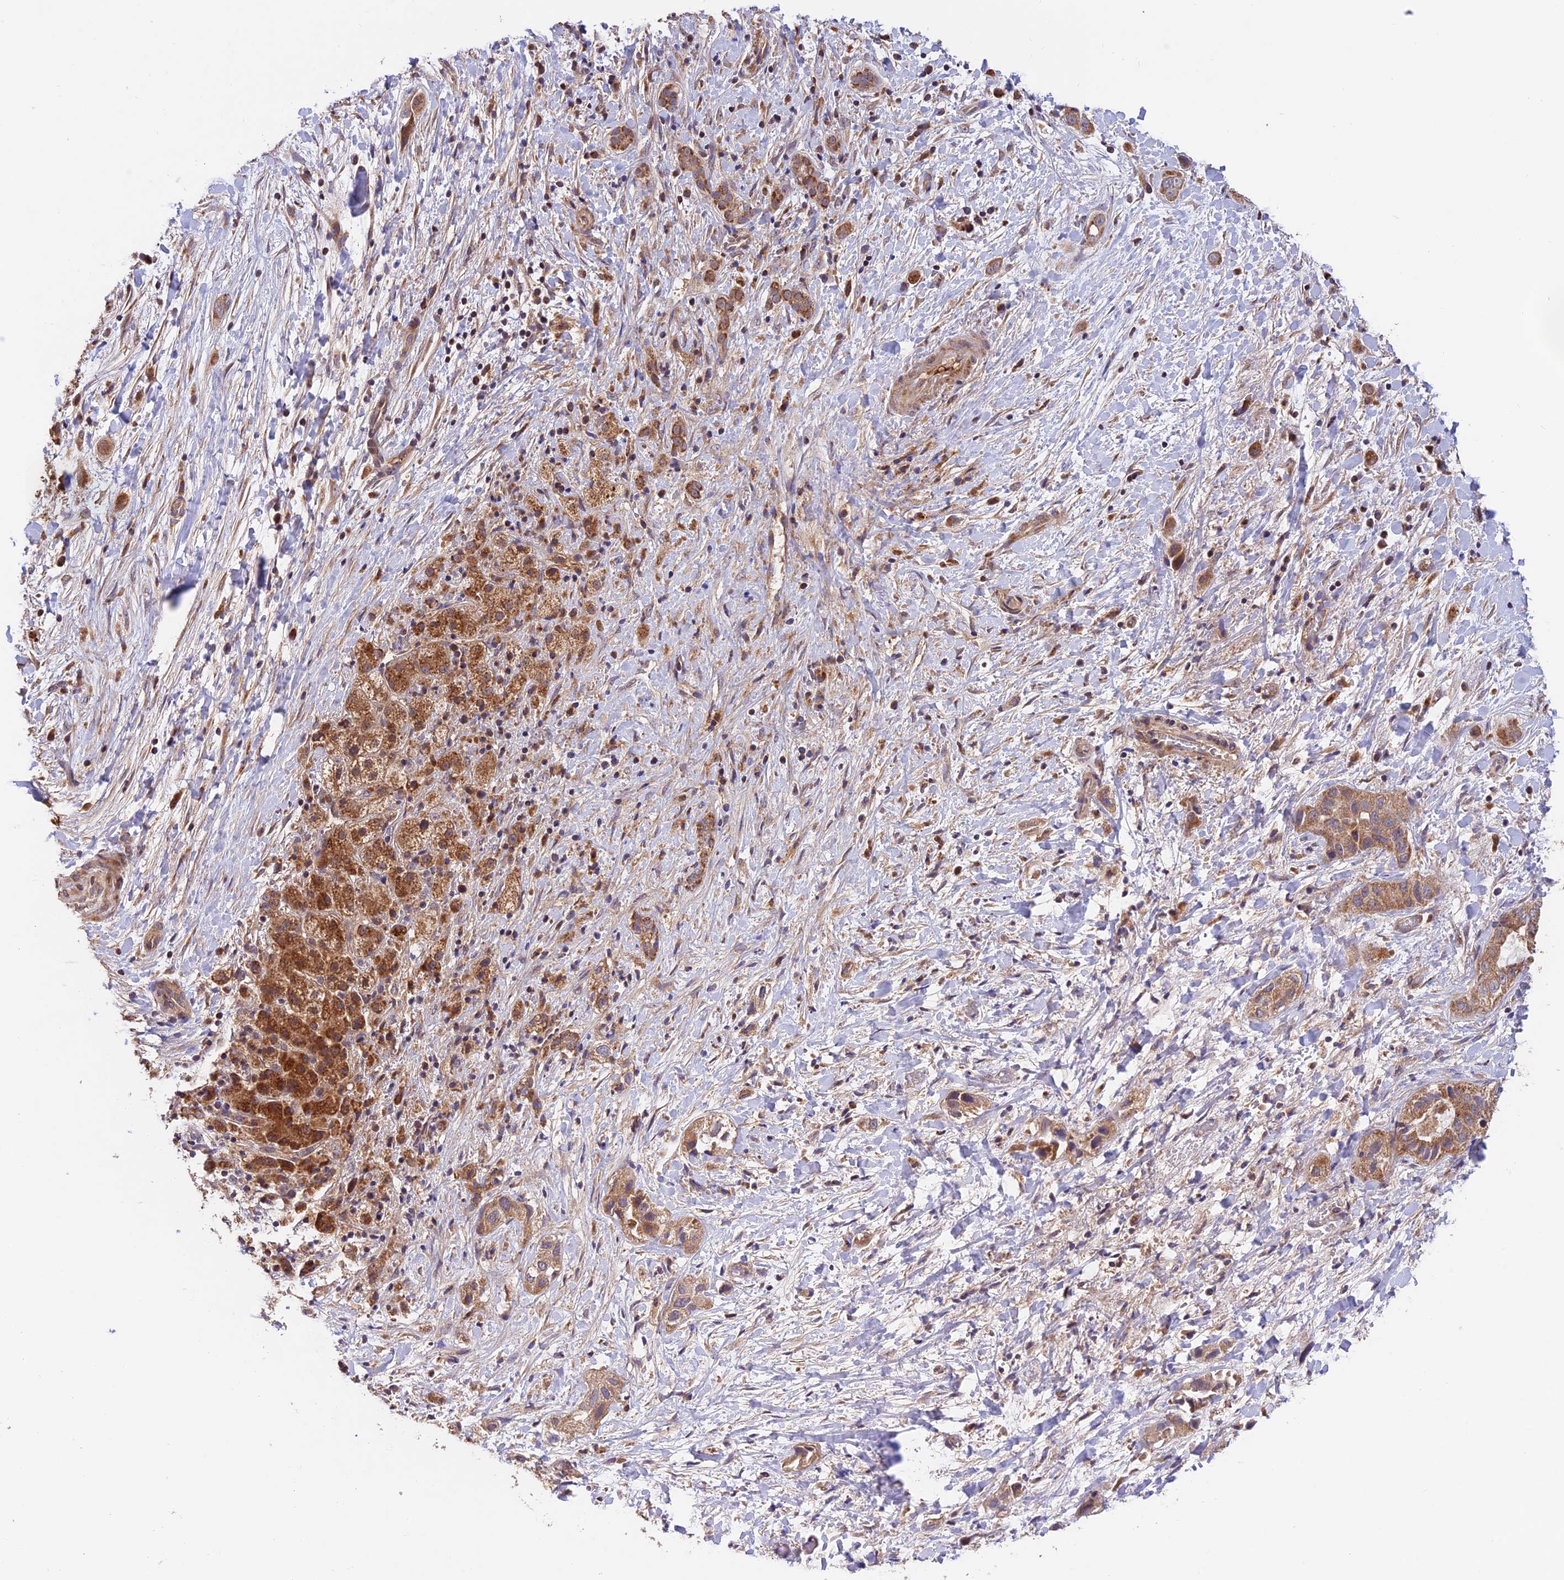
{"staining": {"intensity": "moderate", "quantity": "25%-75%", "location": "cytoplasmic/membranous"}, "tissue": "liver cancer", "cell_type": "Tumor cells", "image_type": "cancer", "snomed": [{"axis": "morphology", "description": "Cholangiocarcinoma"}, {"axis": "topography", "description": "Liver"}], "caption": "Immunohistochemistry staining of liver cancer (cholangiocarcinoma), which reveals medium levels of moderate cytoplasmic/membranous positivity in about 25%-75% of tumor cells indicating moderate cytoplasmic/membranous protein expression. The staining was performed using DAB (3,3'-diaminobenzidine) (brown) for protein detection and nuclei were counterstained in hematoxylin (blue).", "gene": "MNS1", "patient": {"sex": "female", "age": 52}}